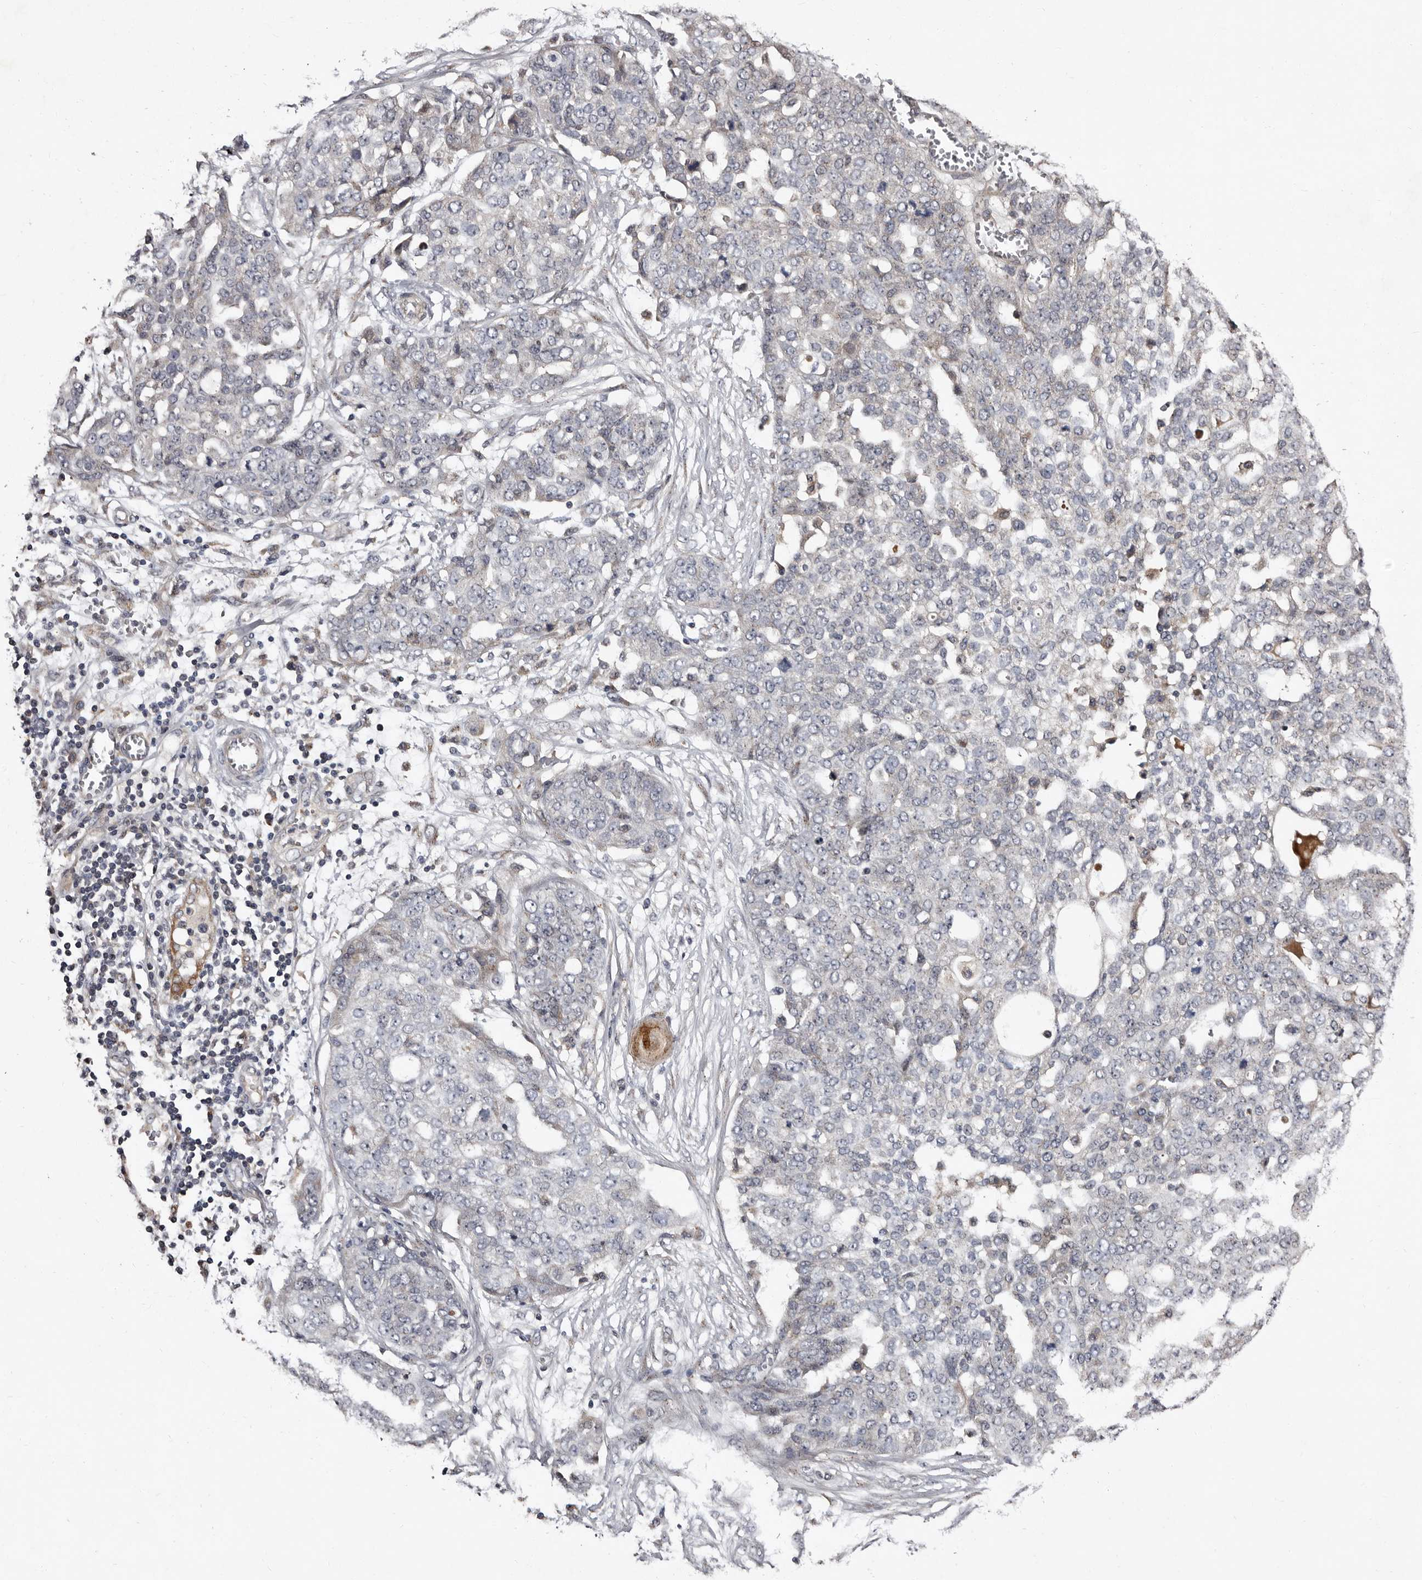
{"staining": {"intensity": "negative", "quantity": "none", "location": "none"}, "tissue": "ovarian cancer", "cell_type": "Tumor cells", "image_type": "cancer", "snomed": [{"axis": "morphology", "description": "Cystadenocarcinoma, serous, NOS"}, {"axis": "topography", "description": "Soft tissue"}, {"axis": "topography", "description": "Ovary"}], "caption": "This image is of ovarian serous cystadenocarcinoma stained with immunohistochemistry to label a protein in brown with the nuclei are counter-stained blue. There is no positivity in tumor cells.", "gene": "DNPH1", "patient": {"sex": "female", "age": 57}}